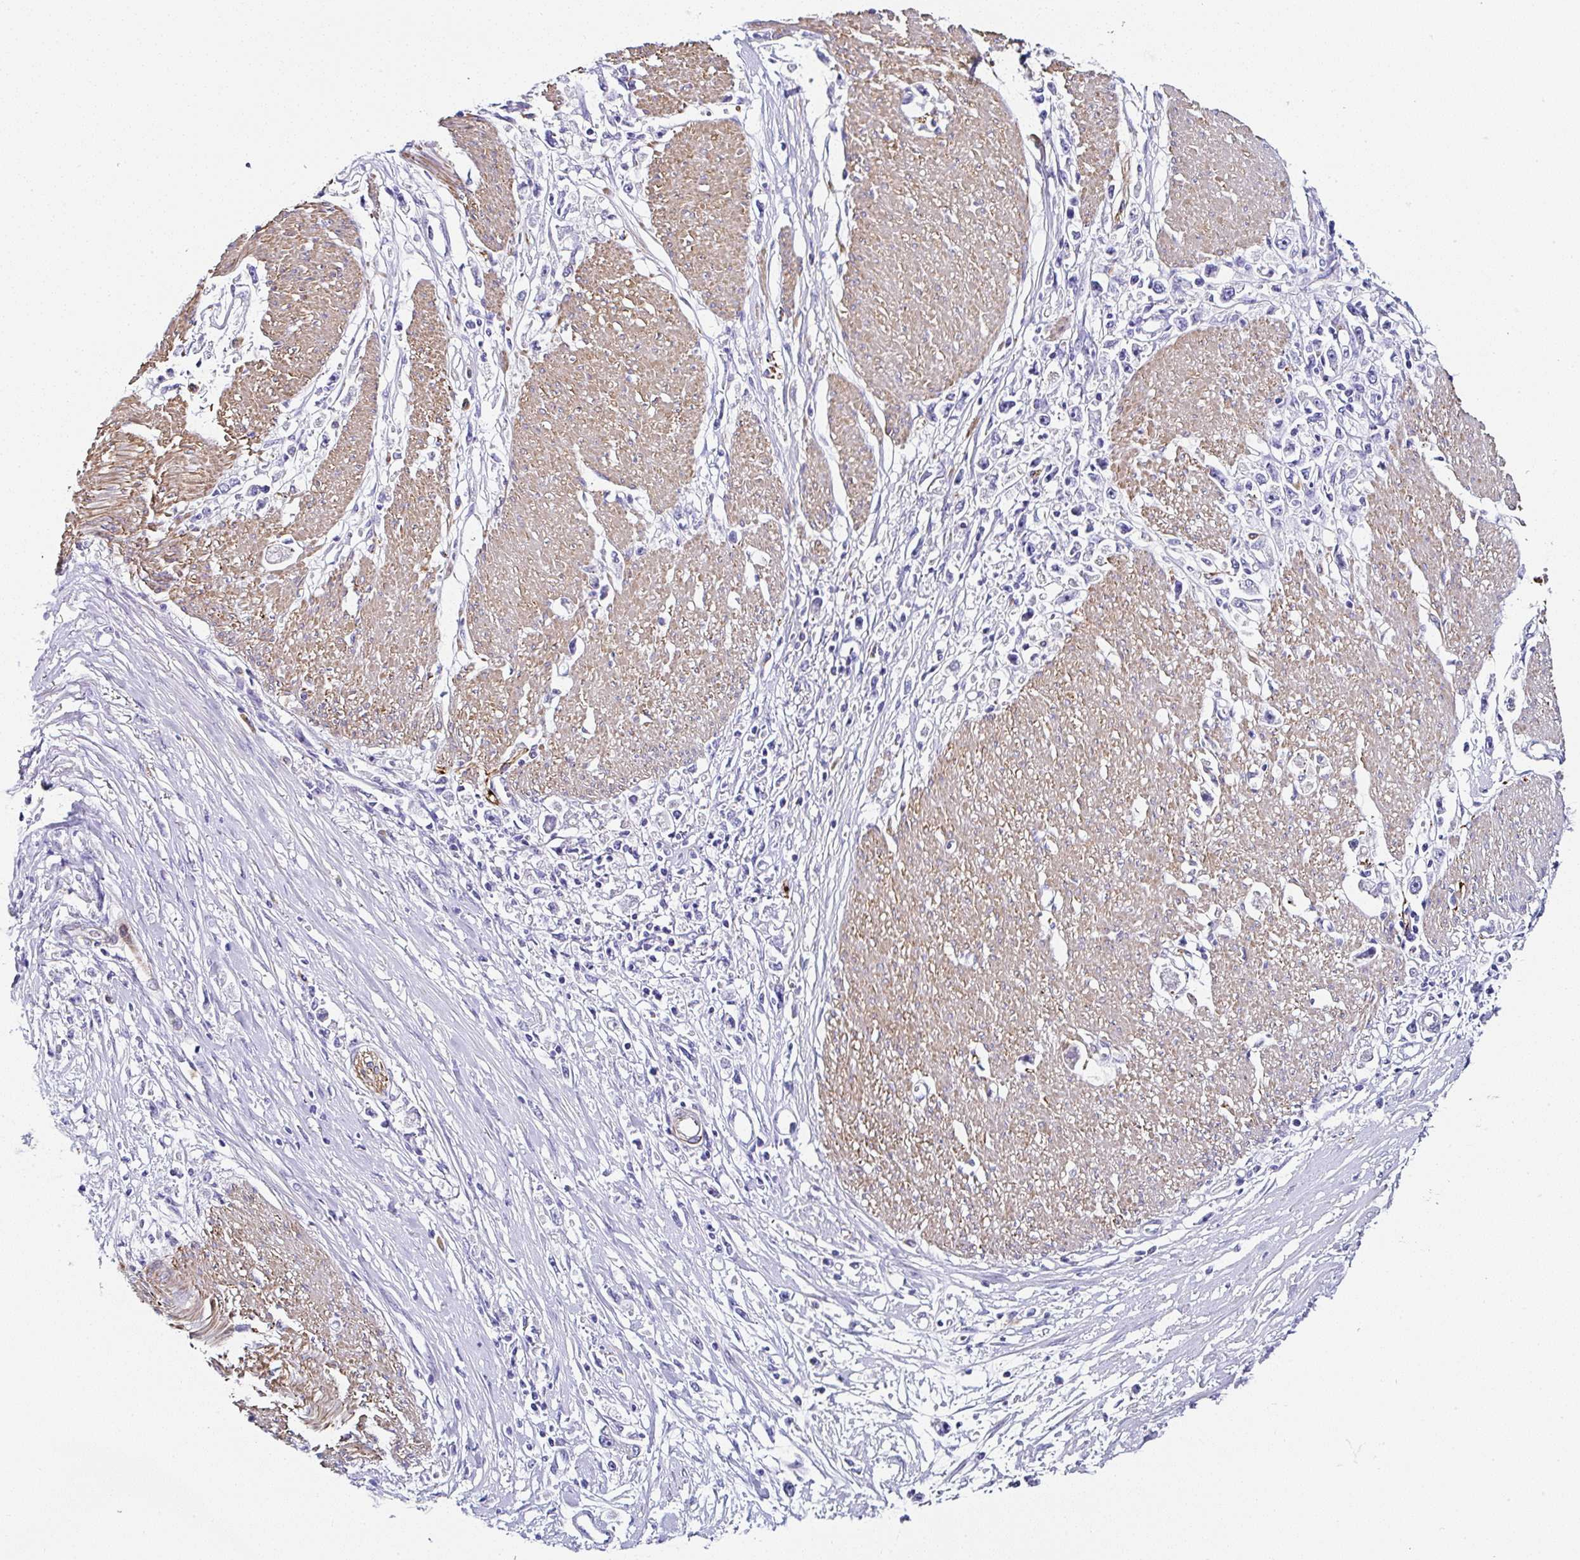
{"staining": {"intensity": "negative", "quantity": "none", "location": "none"}, "tissue": "stomach cancer", "cell_type": "Tumor cells", "image_type": "cancer", "snomed": [{"axis": "morphology", "description": "Adenocarcinoma, NOS"}, {"axis": "topography", "description": "Stomach"}], "caption": "This image is of stomach adenocarcinoma stained with immunohistochemistry (IHC) to label a protein in brown with the nuclei are counter-stained blue. There is no positivity in tumor cells.", "gene": "PPFIA4", "patient": {"sex": "female", "age": 59}}